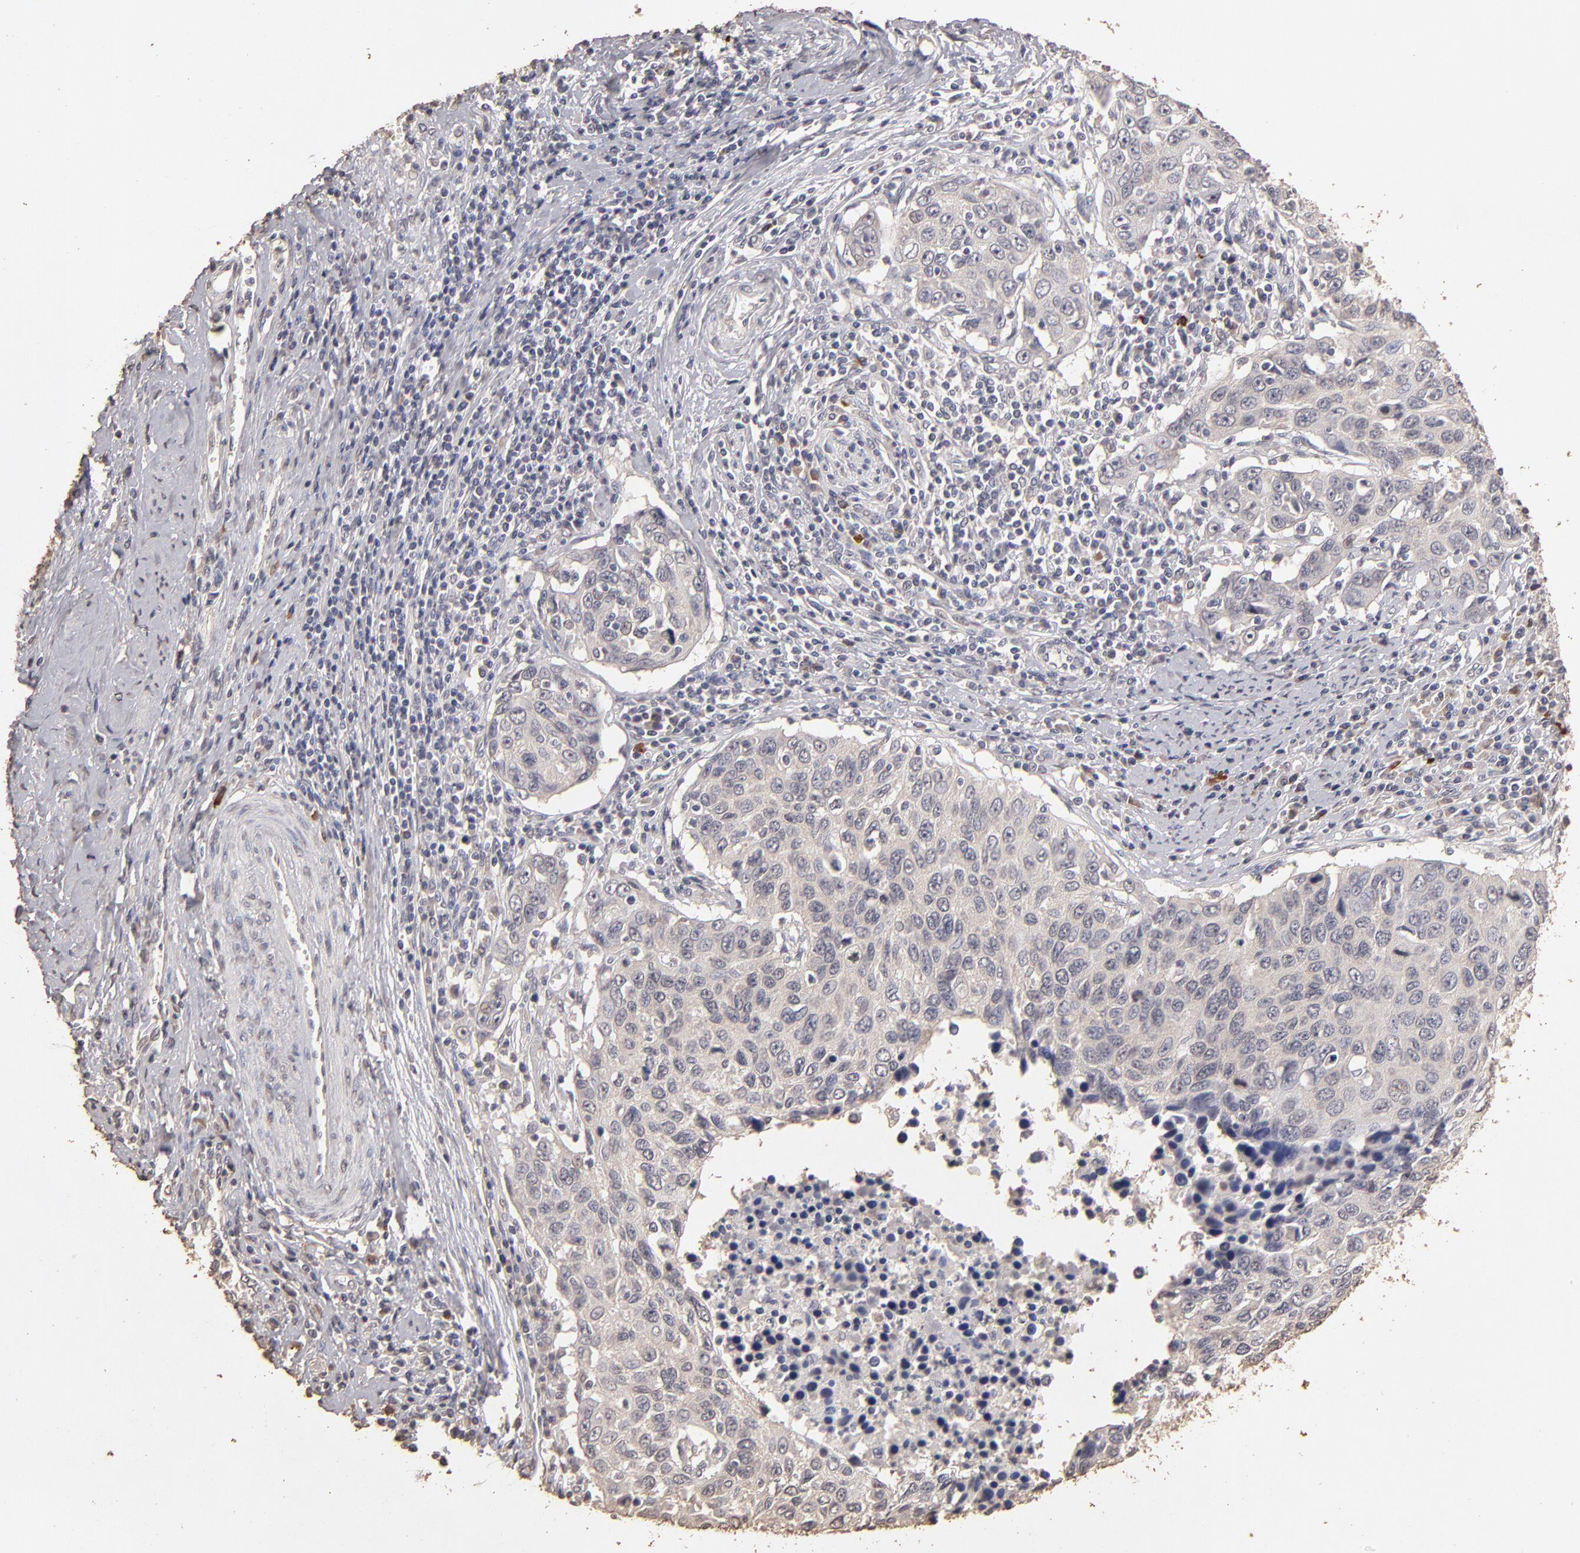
{"staining": {"intensity": "weak", "quantity": ">75%", "location": "cytoplasmic/membranous"}, "tissue": "cervical cancer", "cell_type": "Tumor cells", "image_type": "cancer", "snomed": [{"axis": "morphology", "description": "Squamous cell carcinoma, NOS"}, {"axis": "topography", "description": "Cervix"}], "caption": "Squamous cell carcinoma (cervical) stained with a protein marker demonstrates weak staining in tumor cells.", "gene": "OPHN1", "patient": {"sex": "female", "age": 53}}